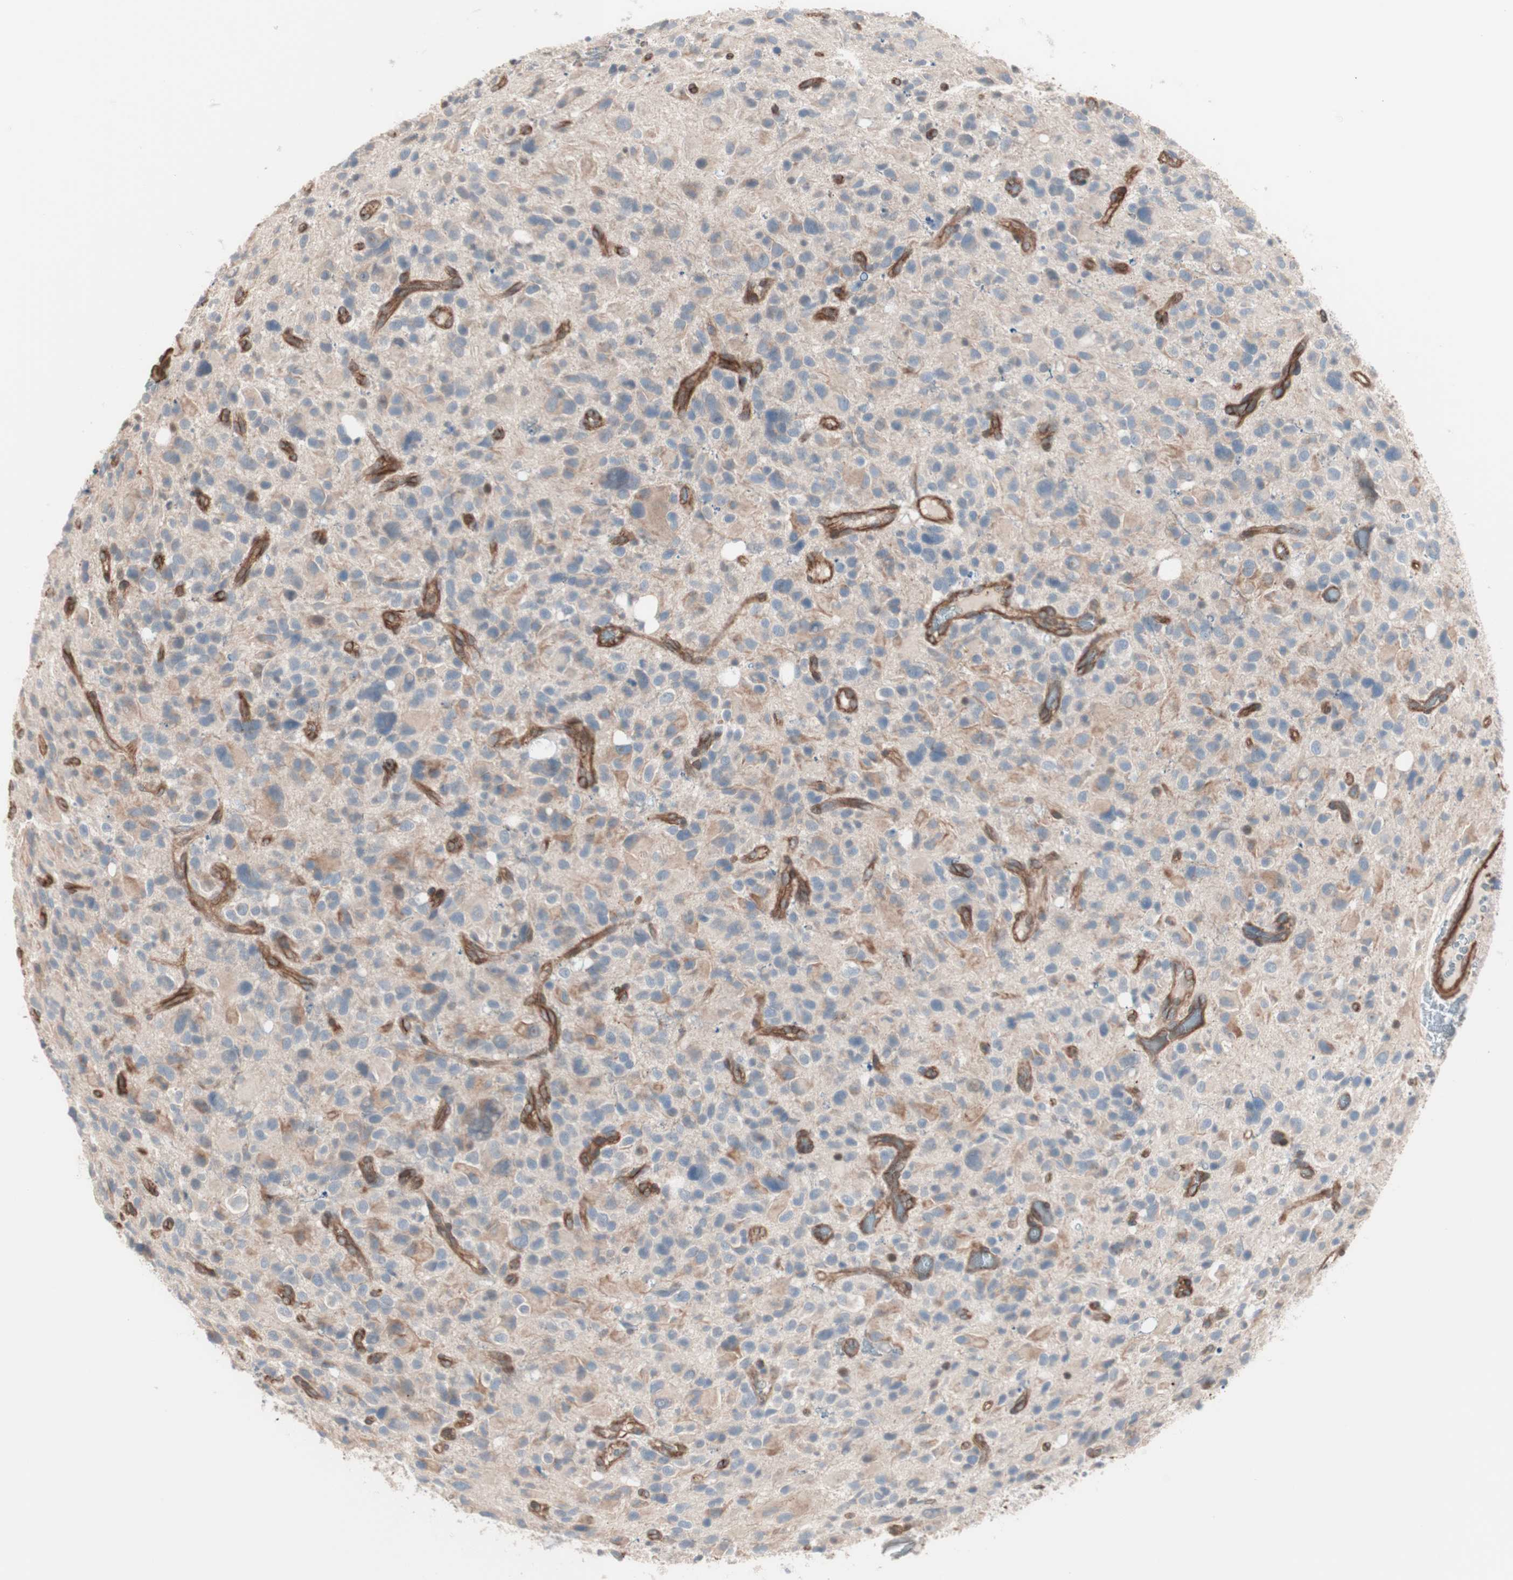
{"staining": {"intensity": "weak", "quantity": "25%-75%", "location": "cytoplasmic/membranous"}, "tissue": "glioma", "cell_type": "Tumor cells", "image_type": "cancer", "snomed": [{"axis": "morphology", "description": "Glioma, malignant, High grade"}, {"axis": "topography", "description": "Brain"}], "caption": "Immunohistochemistry (IHC) histopathology image of high-grade glioma (malignant) stained for a protein (brown), which shows low levels of weak cytoplasmic/membranous staining in about 25%-75% of tumor cells.", "gene": "ALG5", "patient": {"sex": "male", "age": 48}}